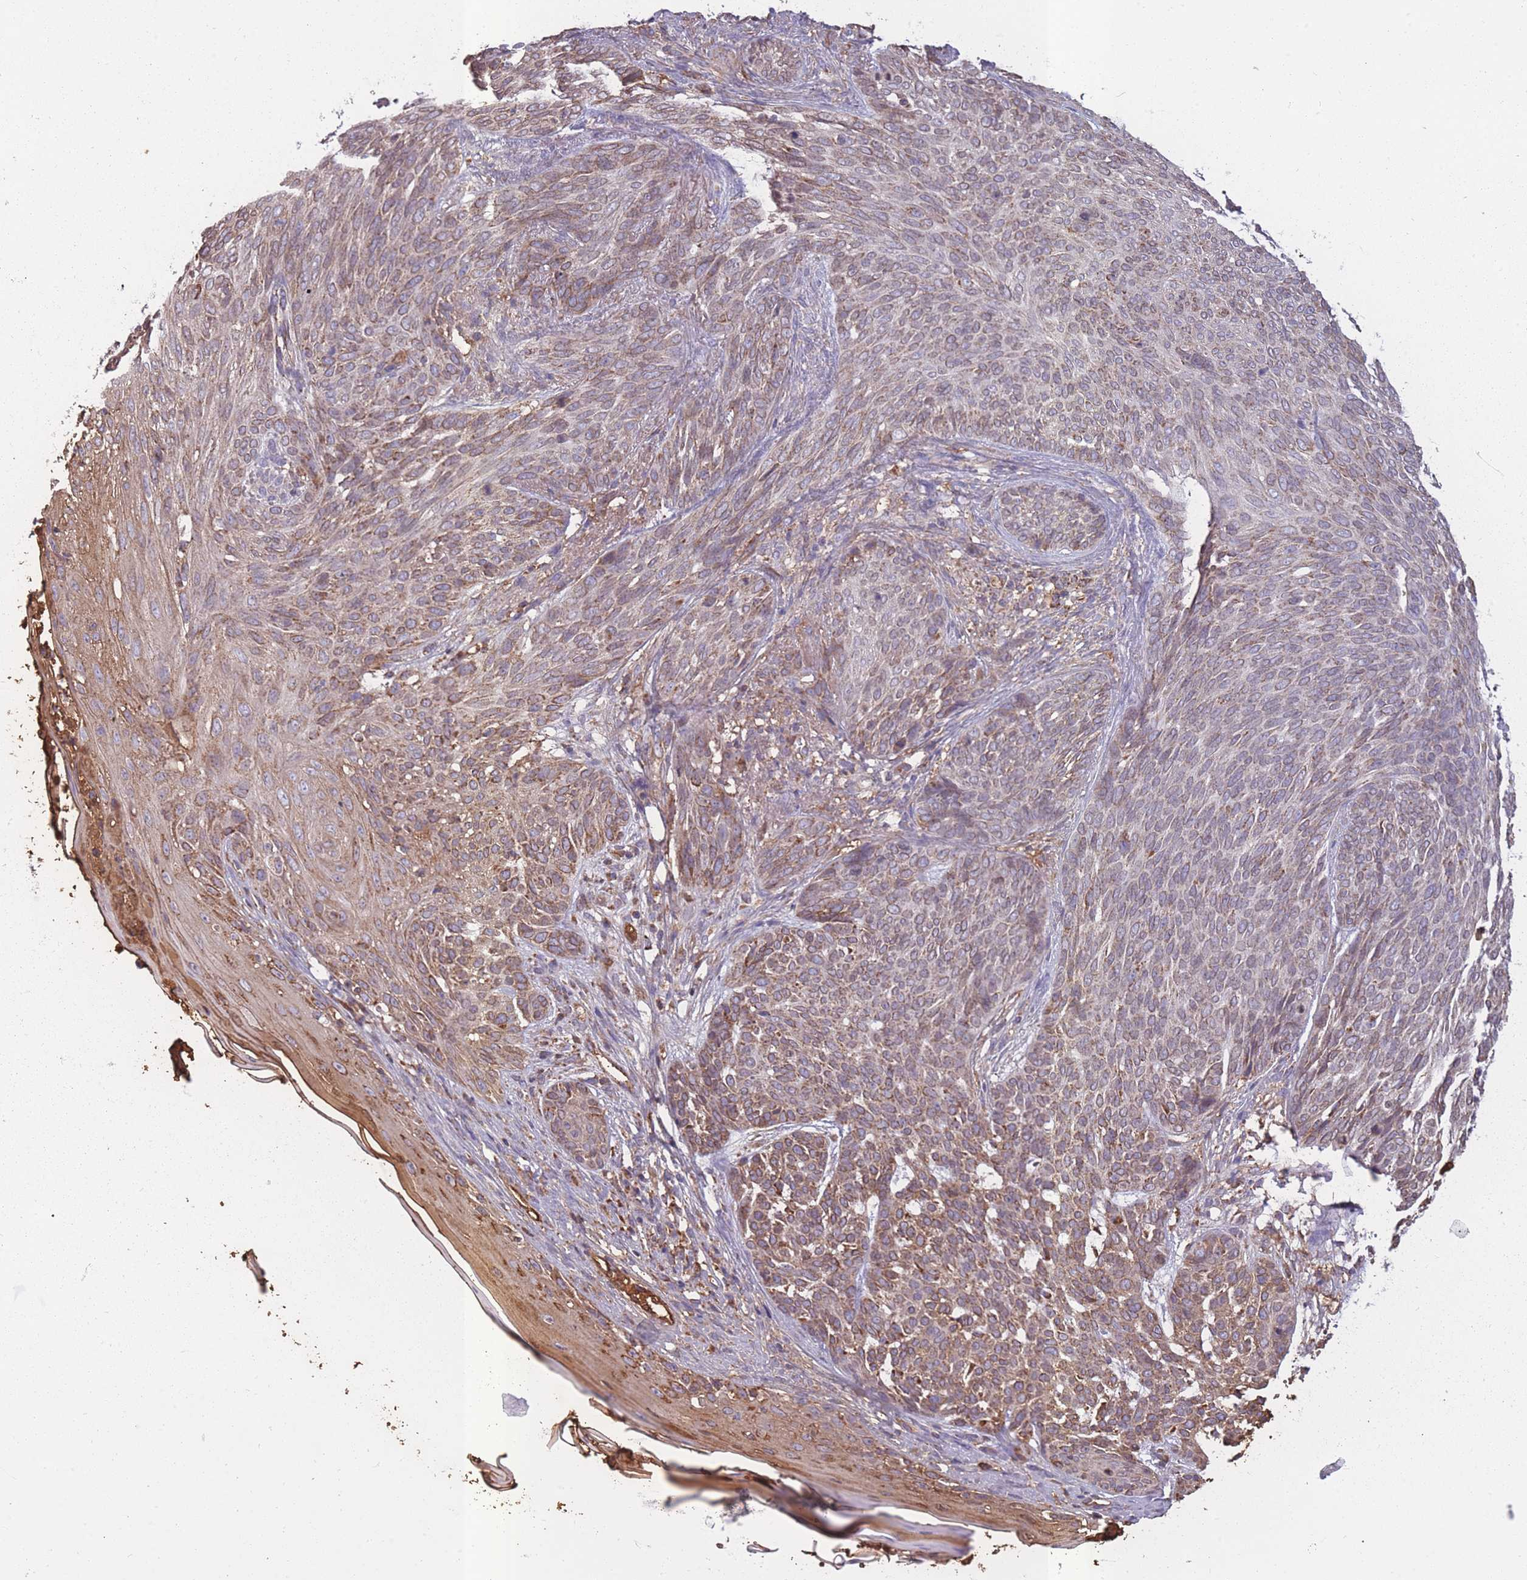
{"staining": {"intensity": "moderate", "quantity": "25%-75%", "location": "cytoplasmic/membranous"}, "tissue": "skin cancer", "cell_type": "Tumor cells", "image_type": "cancer", "snomed": [{"axis": "morphology", "description": "Basal cell carcinoma"}, {"axis": "topography", "description": "Skin"}], "caption": "This photomicrograph shows skin cancer (basal cell carcinoma) stained with immunohistochemistry to label a protein in brown. The cytoplasmic/membranous of tumor cells show moderate positivity for the protein. Nuclei are counter-stained blue.", "gene": "KAT2A", "patient": {"sex": "female", "age": 86}}